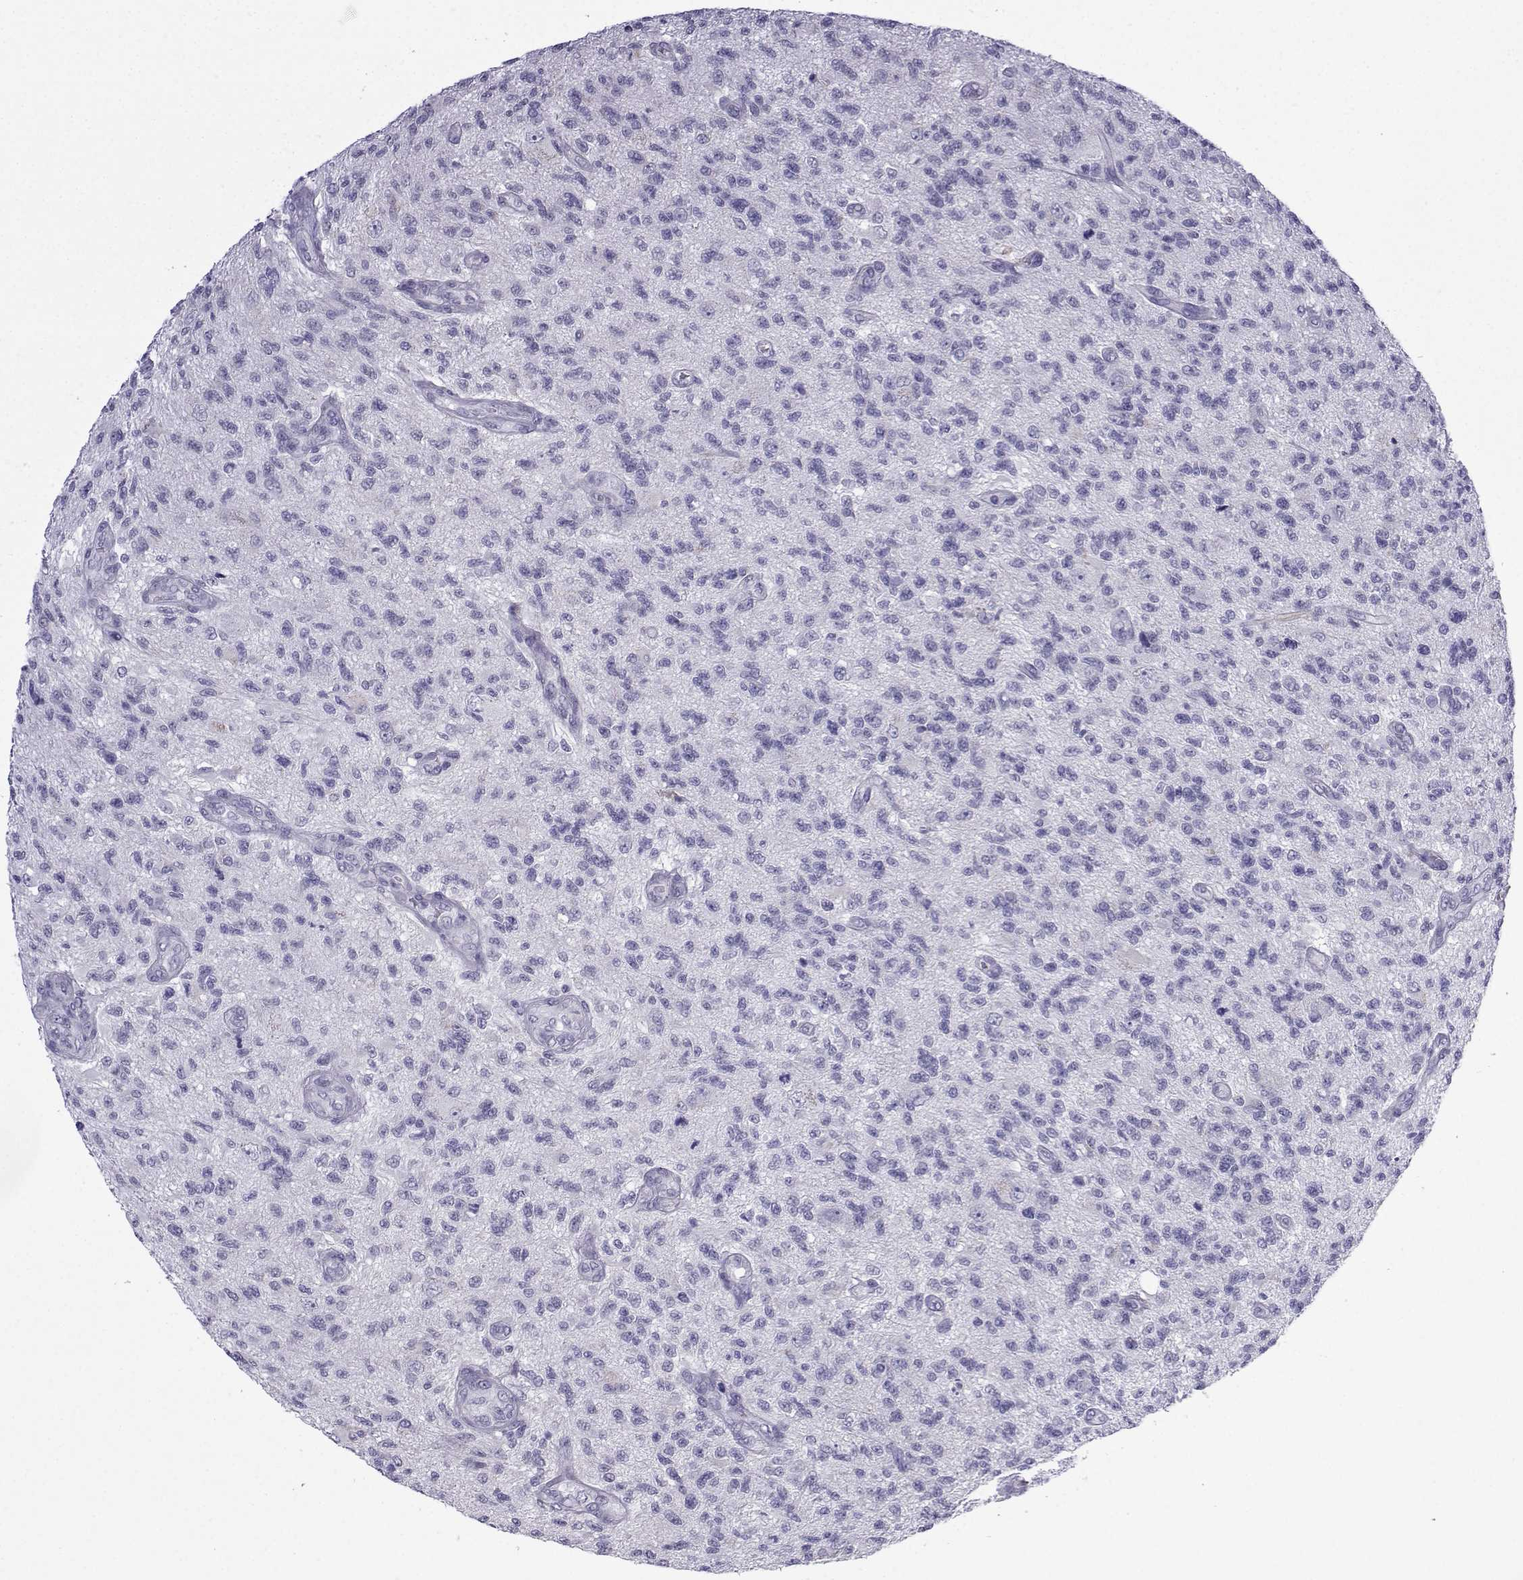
{"staining": {"intensity": "negative", "quantity": "none", "location": "none"}, "tissue": "glioma", "cell_type": "Tumor cells", "image_type": "cancer", "snomed": [{"axis": "morphology", "description": "Glioma, malignant, High grade"}, {"axis": "topography", "description": "Brain"}], "caption": "A photomicrograph of human glioma is negative for staining in tumor cells. Nuclei are stained in blue.", "gene": "ACRBP", "patient": {"sex": "male", "age": 56}}